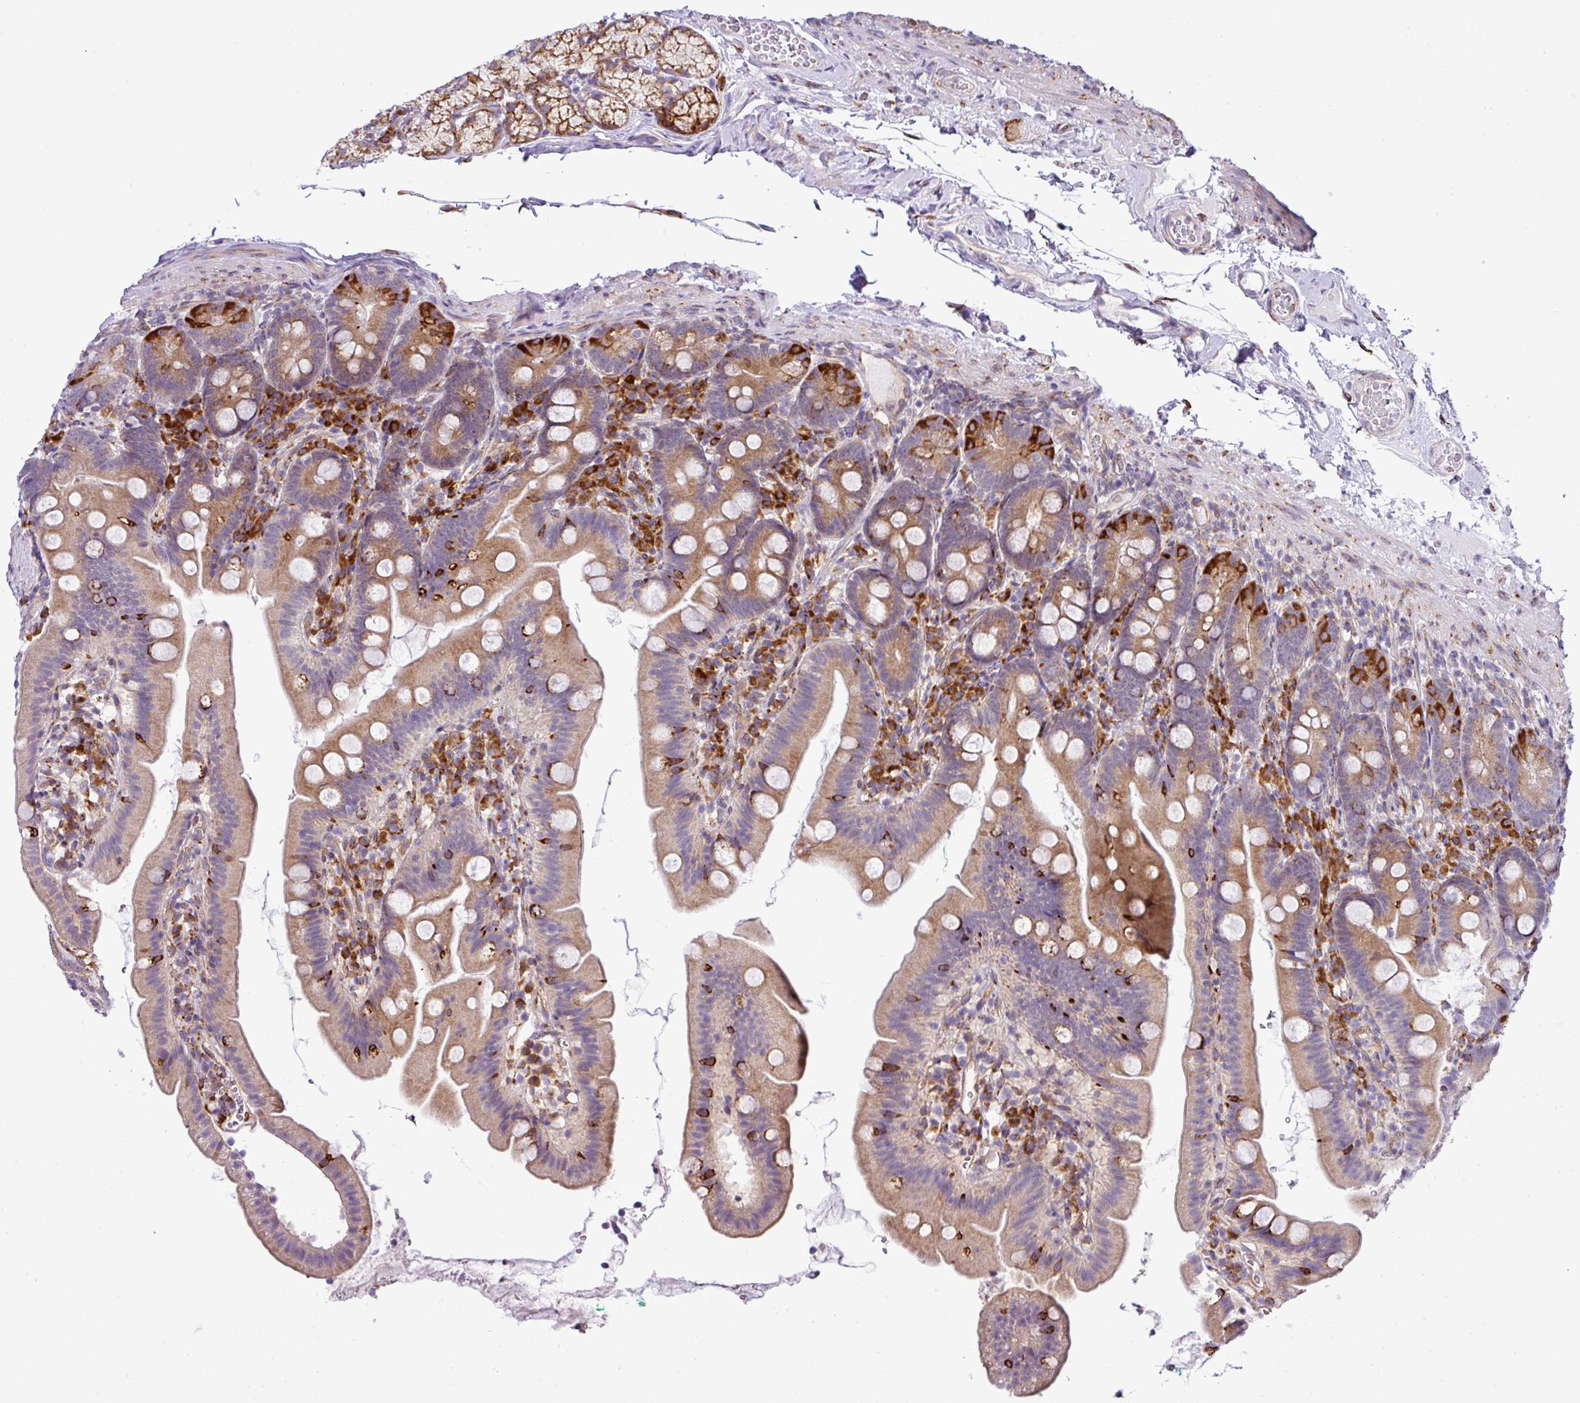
{"staining": {"intensity": "moderate", "quantity": "25%-75%", "location": "cytoplasmic/membranous"}, "tissue": "duodenum", "cell_type": "Glandular cells", "image_type": "normal", "snomed": [{"axis": "morphology", "description": "Normal tissue, NOS"}, {"axis": "topography", "description": "Duodenum"}], "caption": "Protein staining displays moderate cytoplasmic/membranous staining in approximately 25%-75% of glandular cells in benign duodenum. (DAB (3,3'-diaminobenzidine) = brown stain, brightfield microscopy at high magnification).", "gene": "CFAP97", "patient": {"sex": "female", "age": 67}}